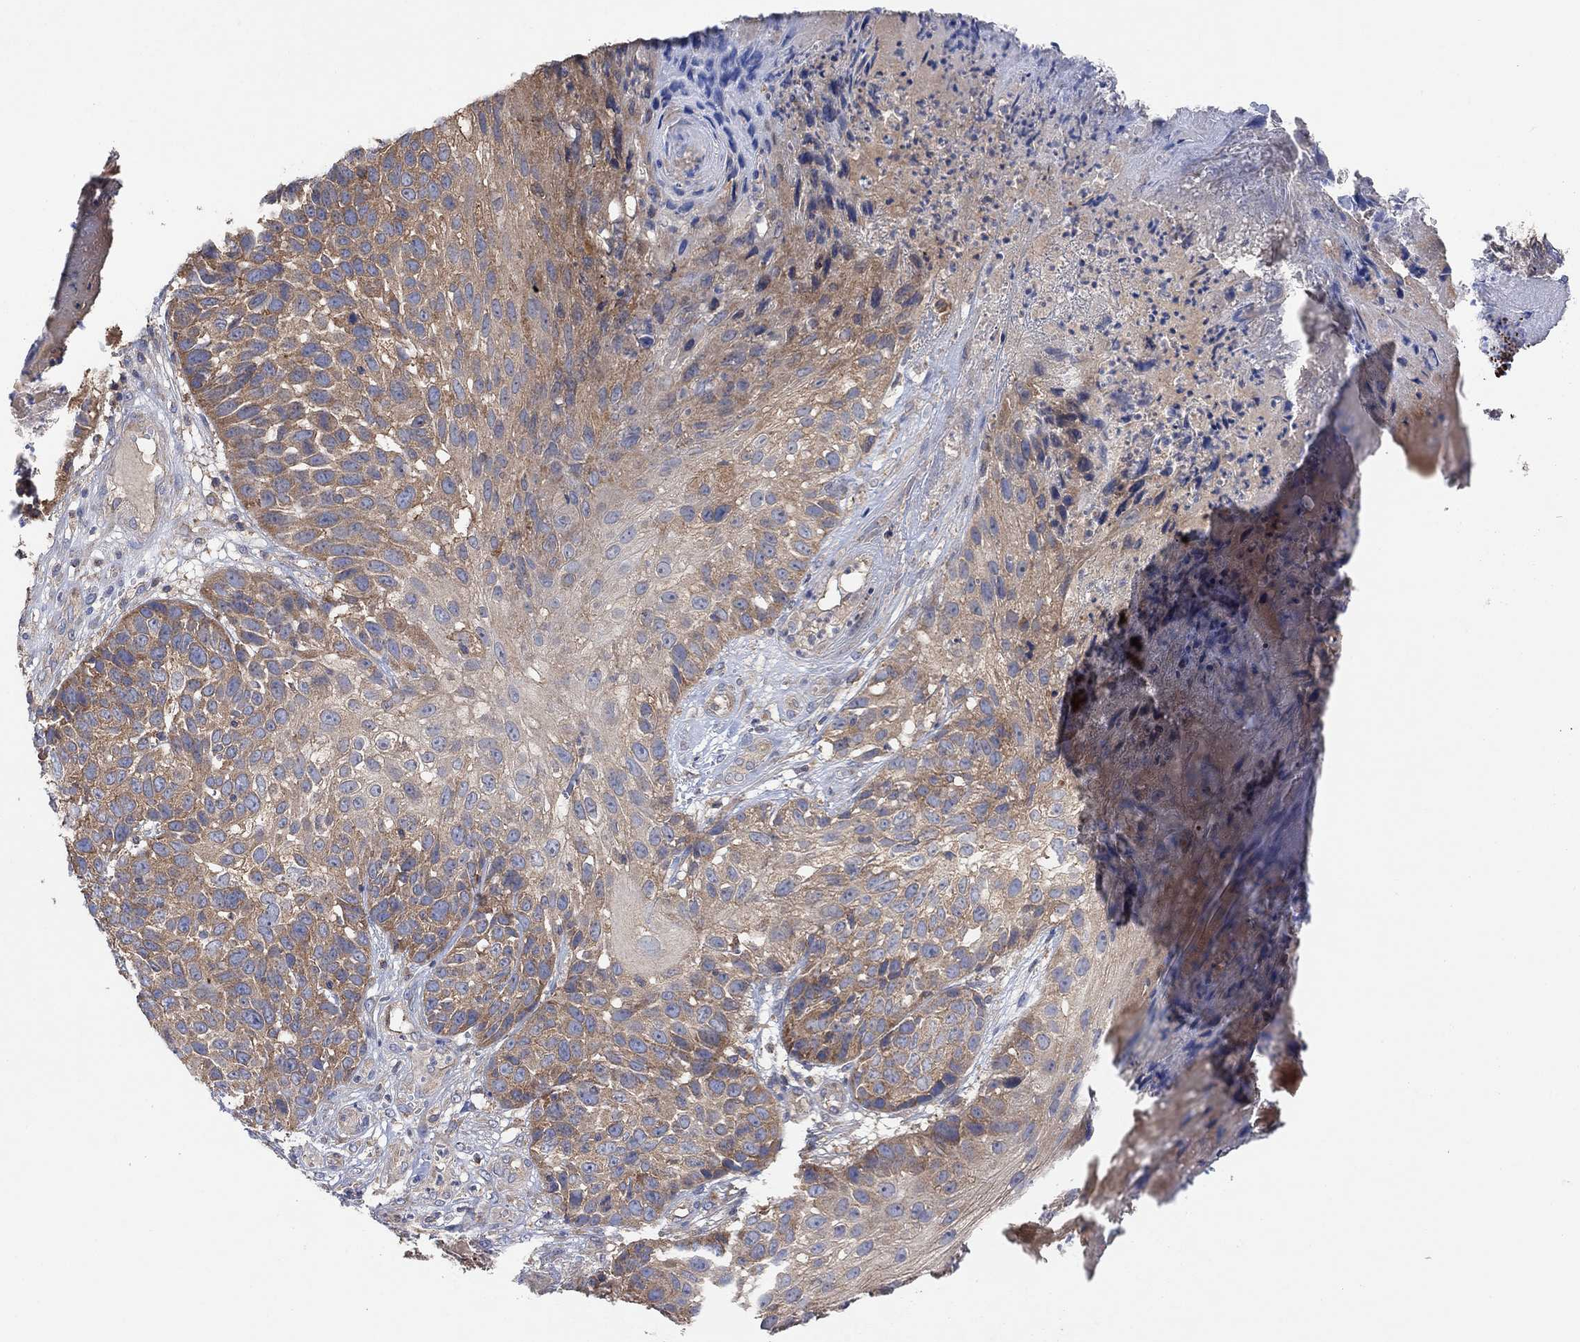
{"staining": {"intensity": "moderate", "quantity": "25%-75%", "location": "cytoplasmic/membranous"}, "tissue": "skin cancer", "cell_type": "Tumor cells", "image_type": "cancer", "snomed": [{"axis": "morphology", "description": "Squamous cell carcinoma, NOS"}, {"axis": "topography", "description": "Skin"}], "caption": "Moderate cytoplasmic/membranous expression is present in approximately 25%-75% of tumor cells in squamous cell carcinoma (skin). (IHC, brightfield microscopy, high magnification).", "gene": "BLOC1S3", "patient": {"sex": "male", "age": 92}}